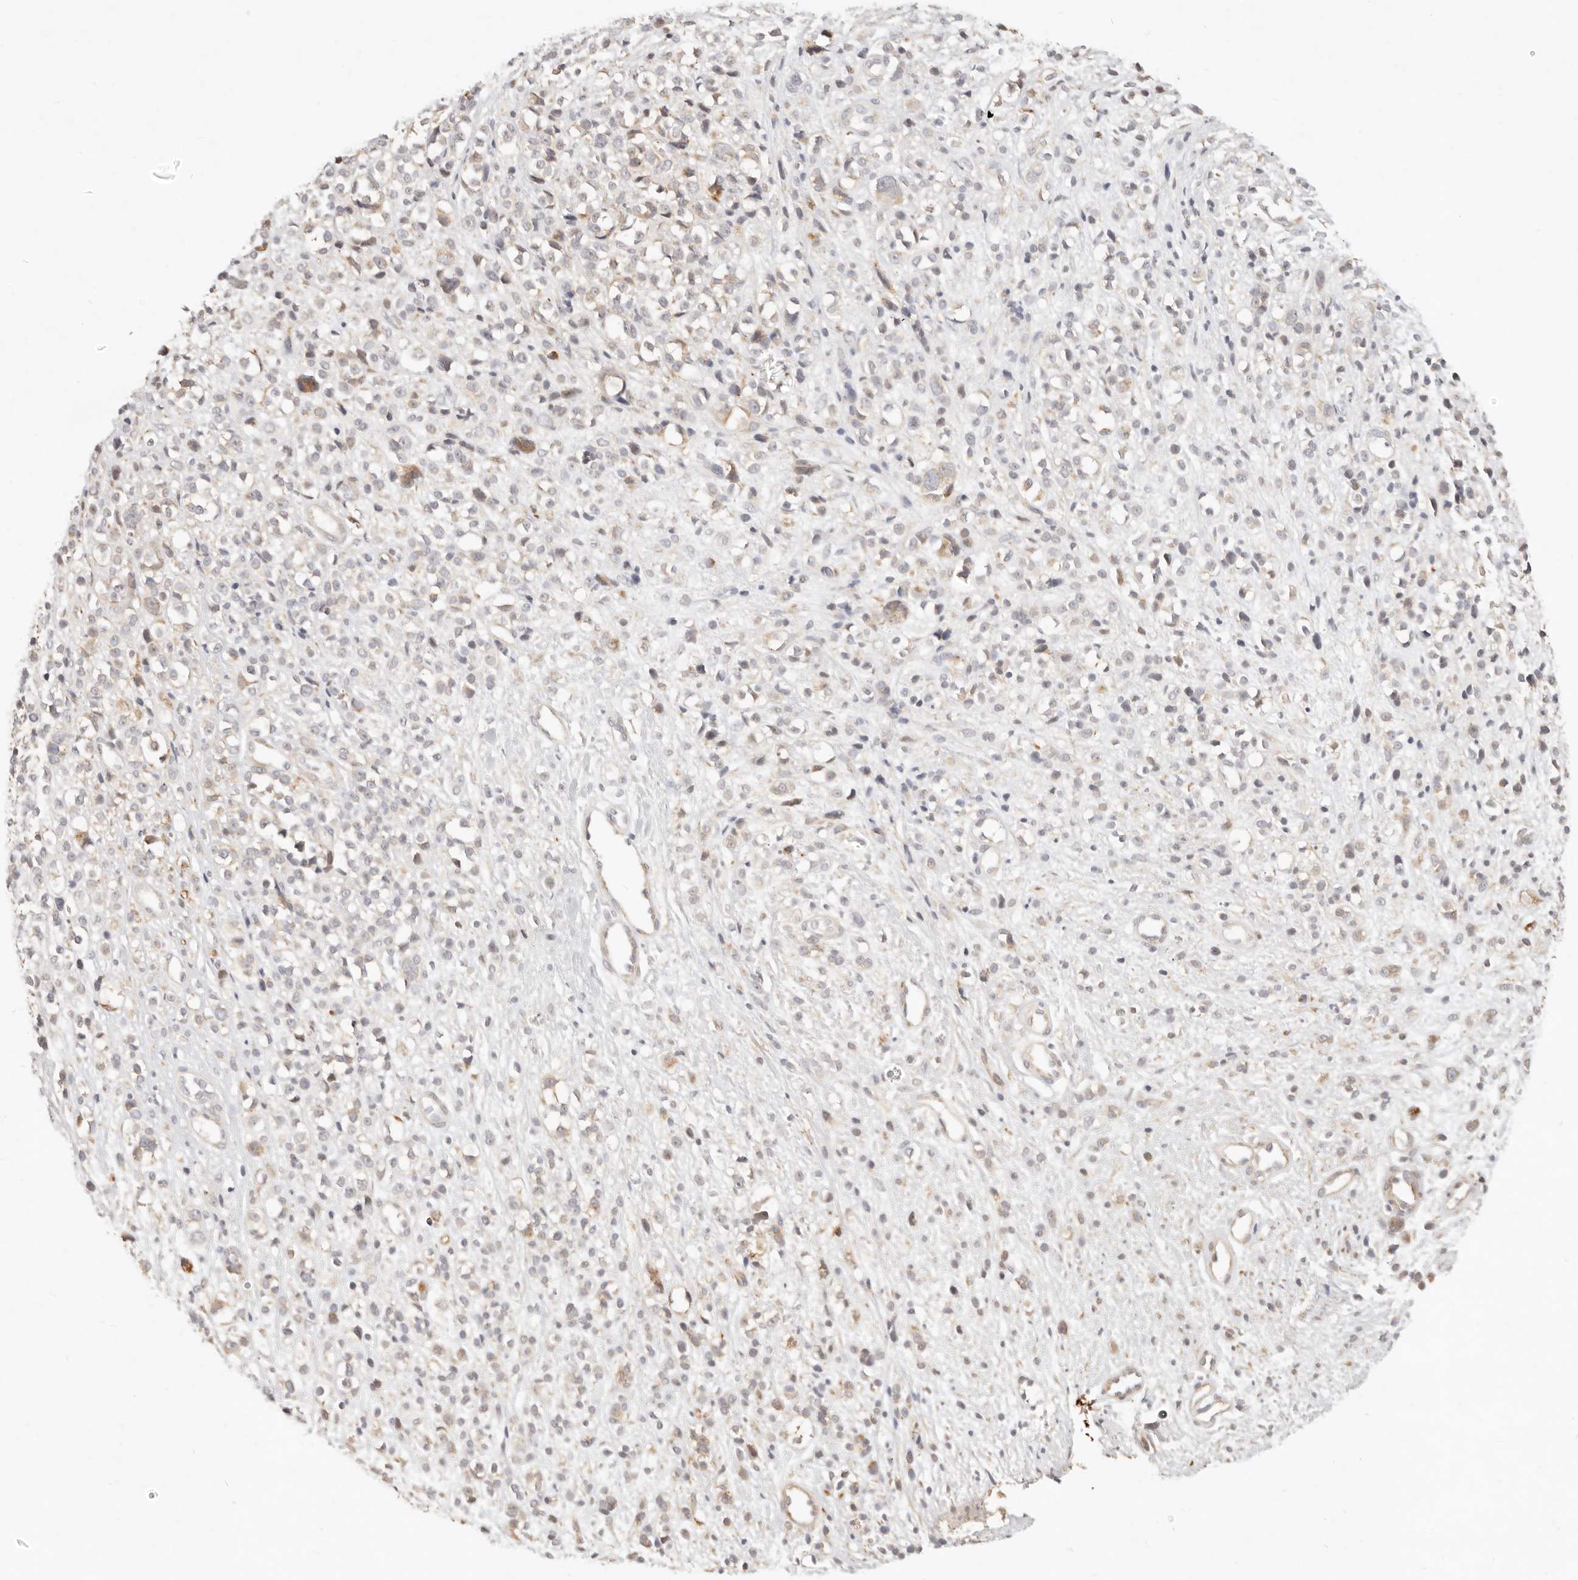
{"staining": {"intensity": "moderate", "quantity": "<25%", "location": "cytoplasmic/membranous"}, "tissue": "melanoma", "cell_type": "Tumor cells", "image_type": "cancer", "snomed": [{"axis": "morphology", "description": "Malignant melanoma, NOS"}, {"axis": "topography", "description": "Skin"}], "caption": "Moderate cytoplasmic/membranous protein staining is identified in about <25% of tumor cells in malignant melanoma.", "gene": "RUBCNL", "patient": {"sex": "female", "age": 55}}